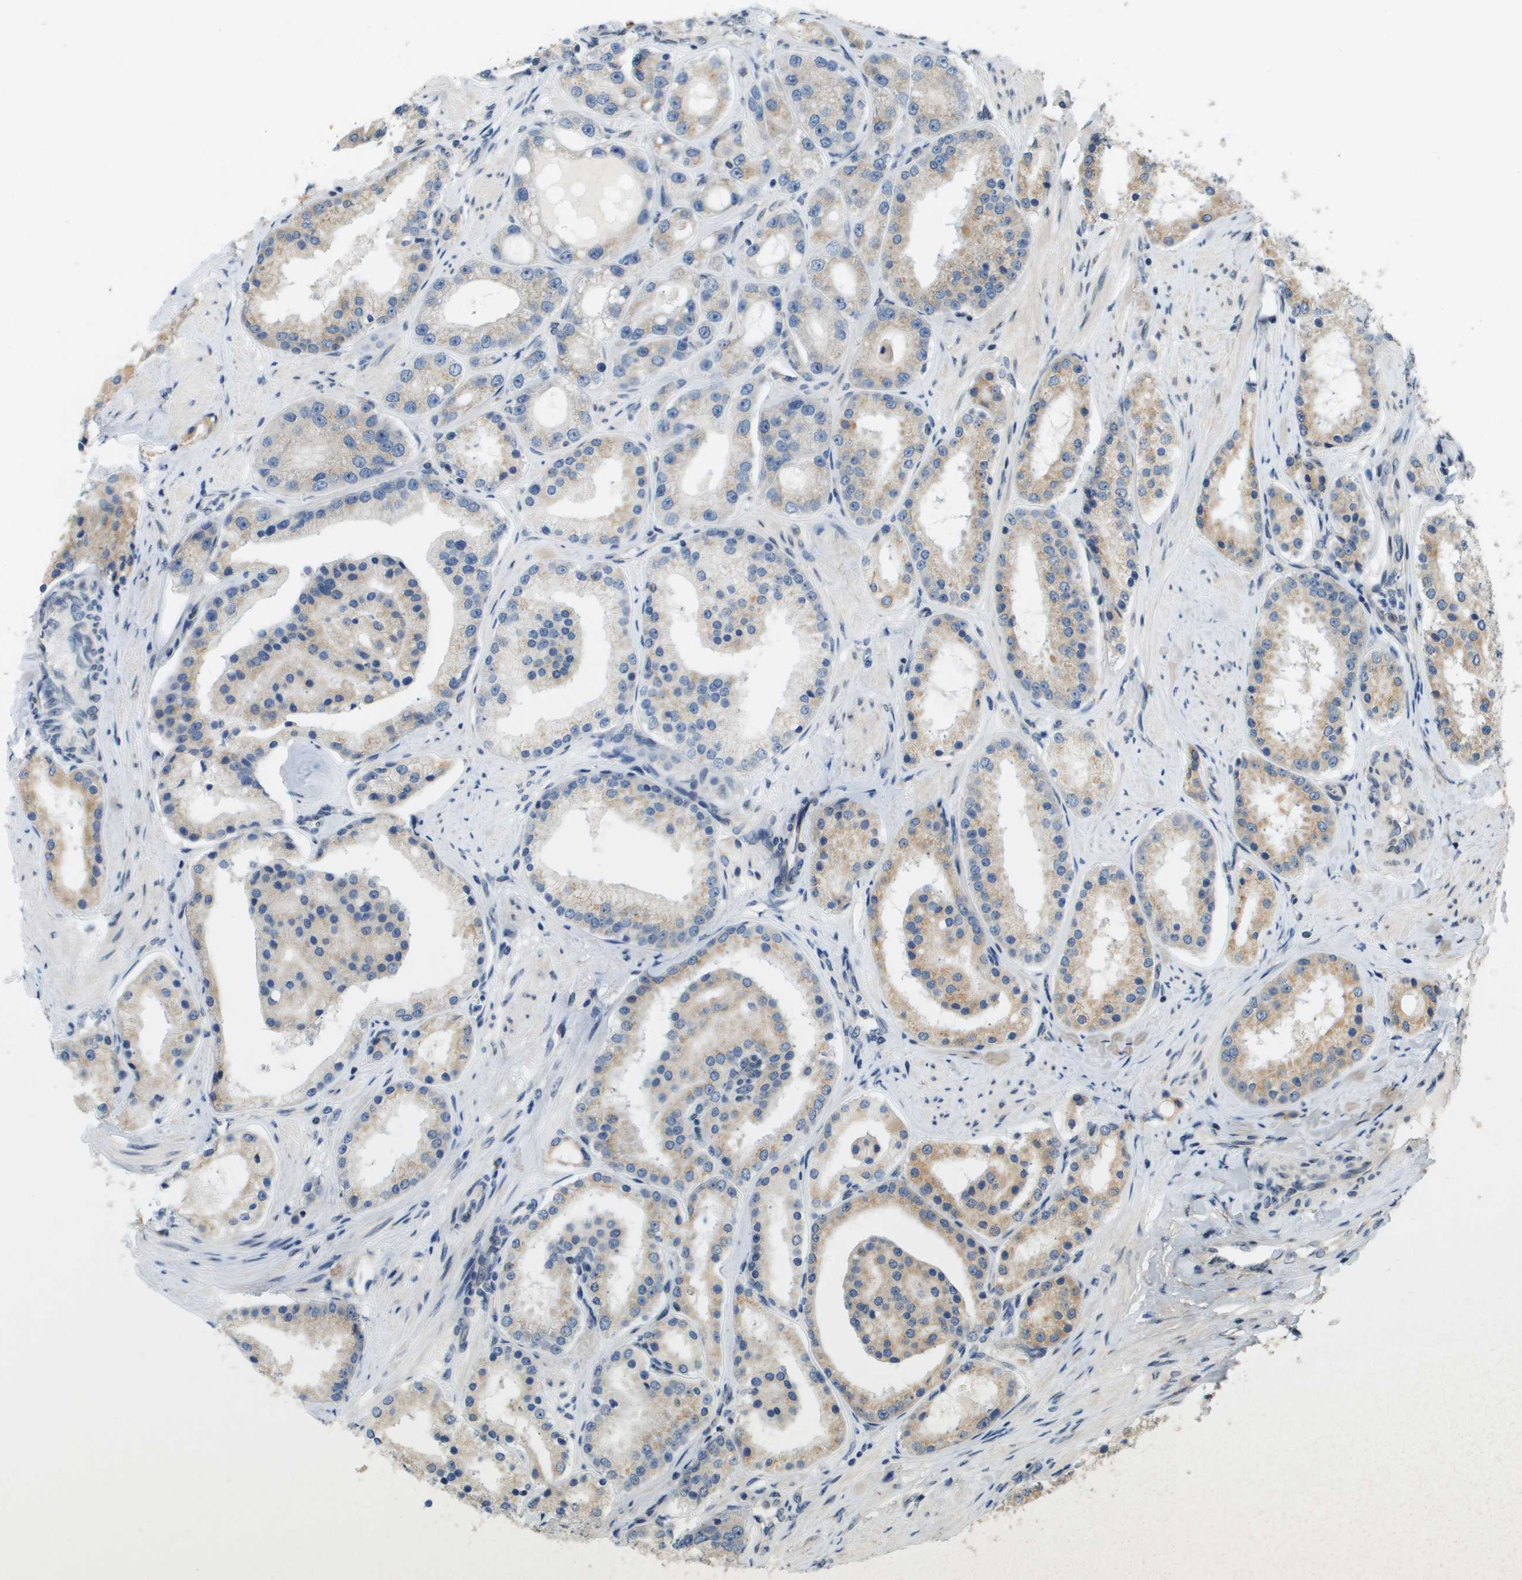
{"staining": {"intensity": "moderate", "quantity": "<25%", "location": "cytoplasmic/membranous"}, "tissue": "prostate cancer", "cell_type": "Tumor cells", "image_type": "cancer", "snomed": [{"axis": "morphology", "description": "Adenocarcinoma, Low grade"}, {"axis": "topography", "description": "Prostate"}], "caption": "Immunohistochemical staining of adenocarcinoma (low-grade) (prostate) shows moderate cytoplasmic/membranous protein positivity in approximately <25% of tumor cells. (Stains: DAB (3,3'-diaminobenzidine) in brown, nuclei in blue, Microscopy: brightfield microscopy at high magnification).", "gene": "IFNLR1", "patient": {"sex": "male", "age": 63}}